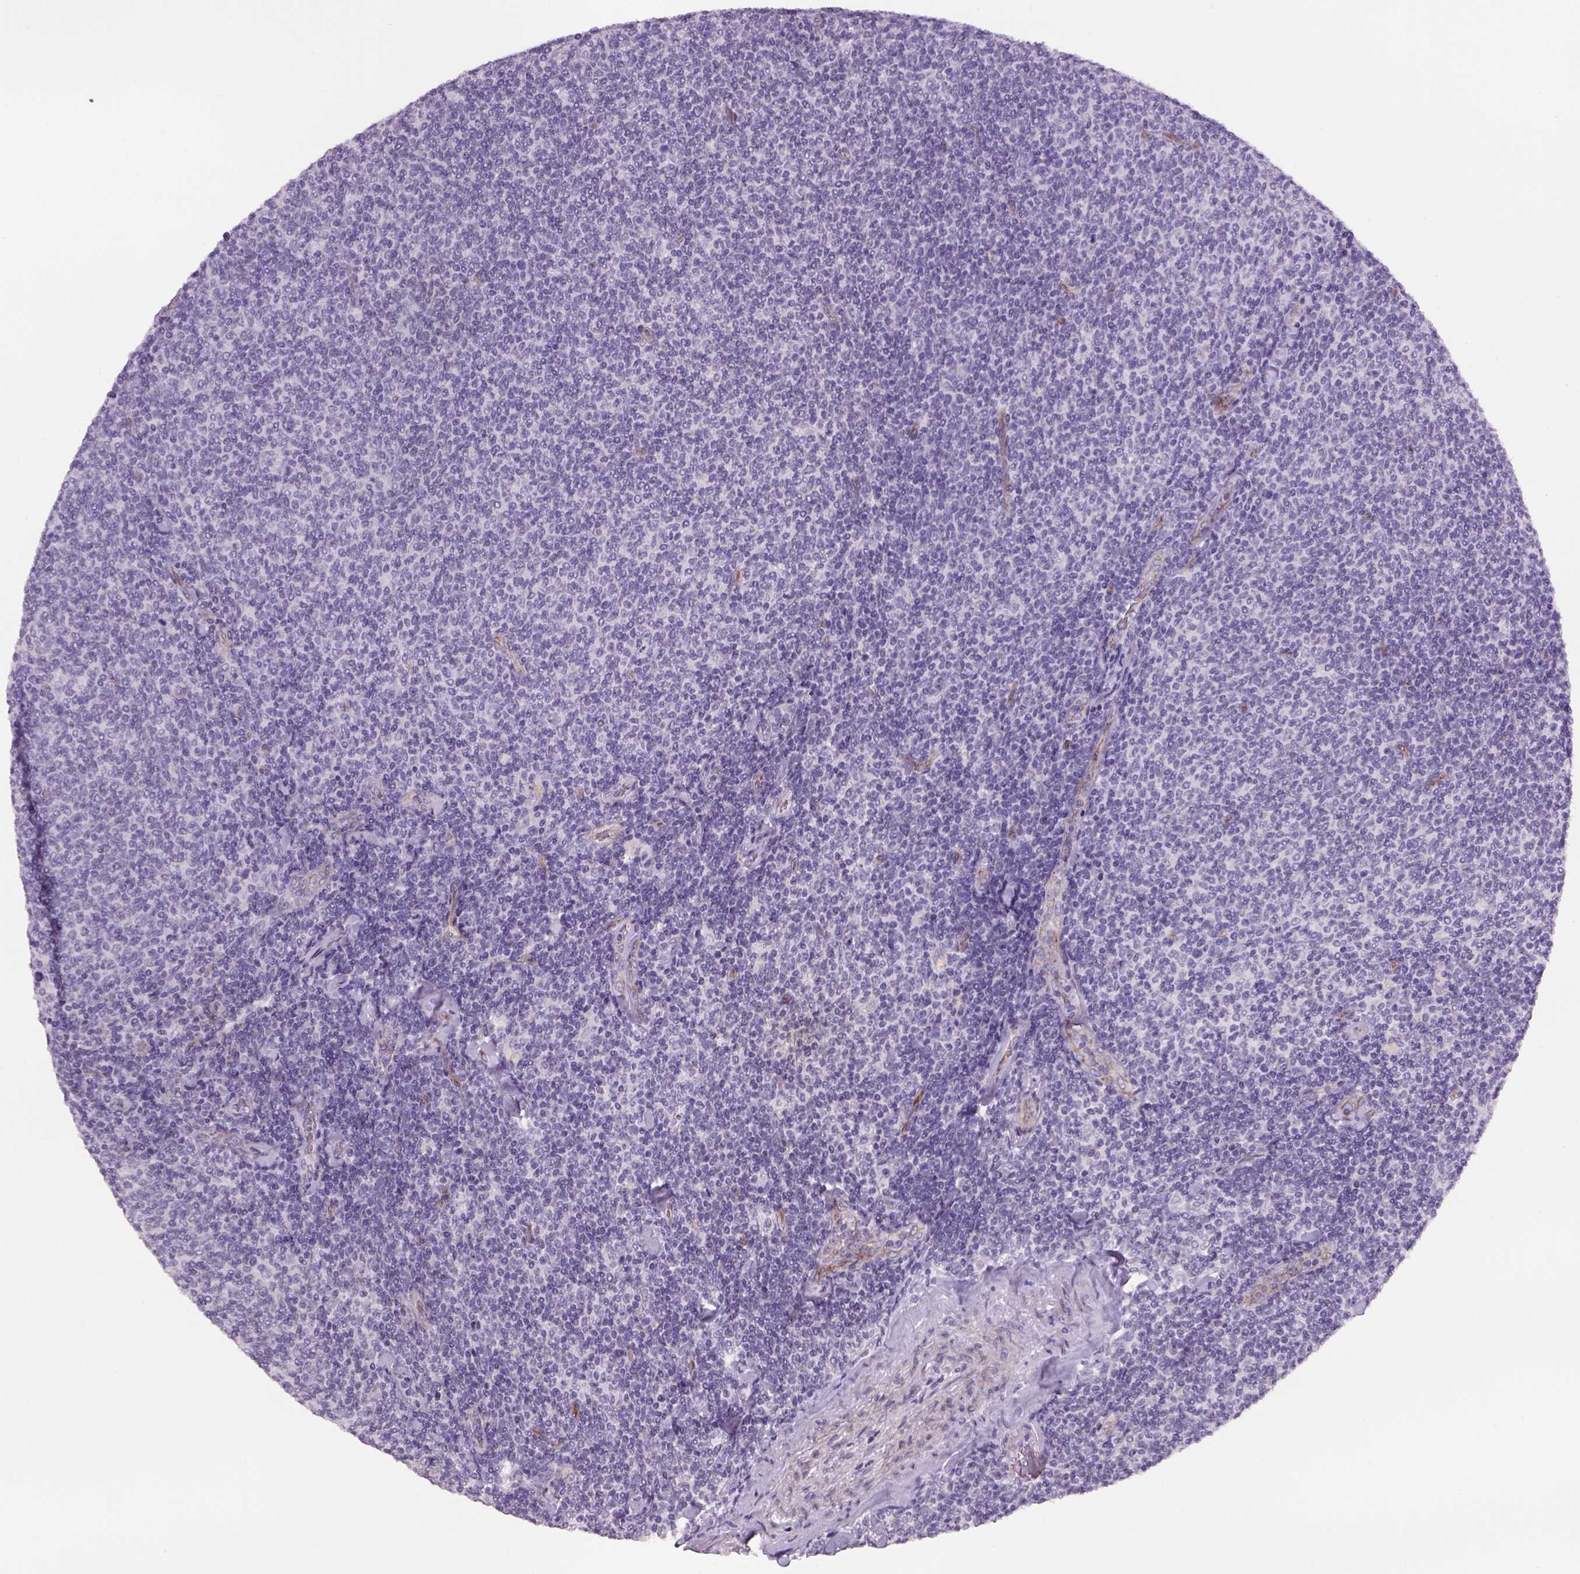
{"staining": {"intensity": "negative", "quantity": "none", "location": "none"}, "tissue": "lymphoma", "cell_type": "Tumor cells", "image_type": "cancer", "snomed": [{"axis": "morphology", "description": "Malignant lymphoma, non-Hodgkin's type, Low grade"}, {"axis": "topography", "description": "Lymph node"}], "caption": "Micrograph shows no significant protein staining in tumor cells of lymphoma. (DAB IHC, high magnification).", "gene": "PRRT1", "patient": {"sex": "male", "age": 52}}